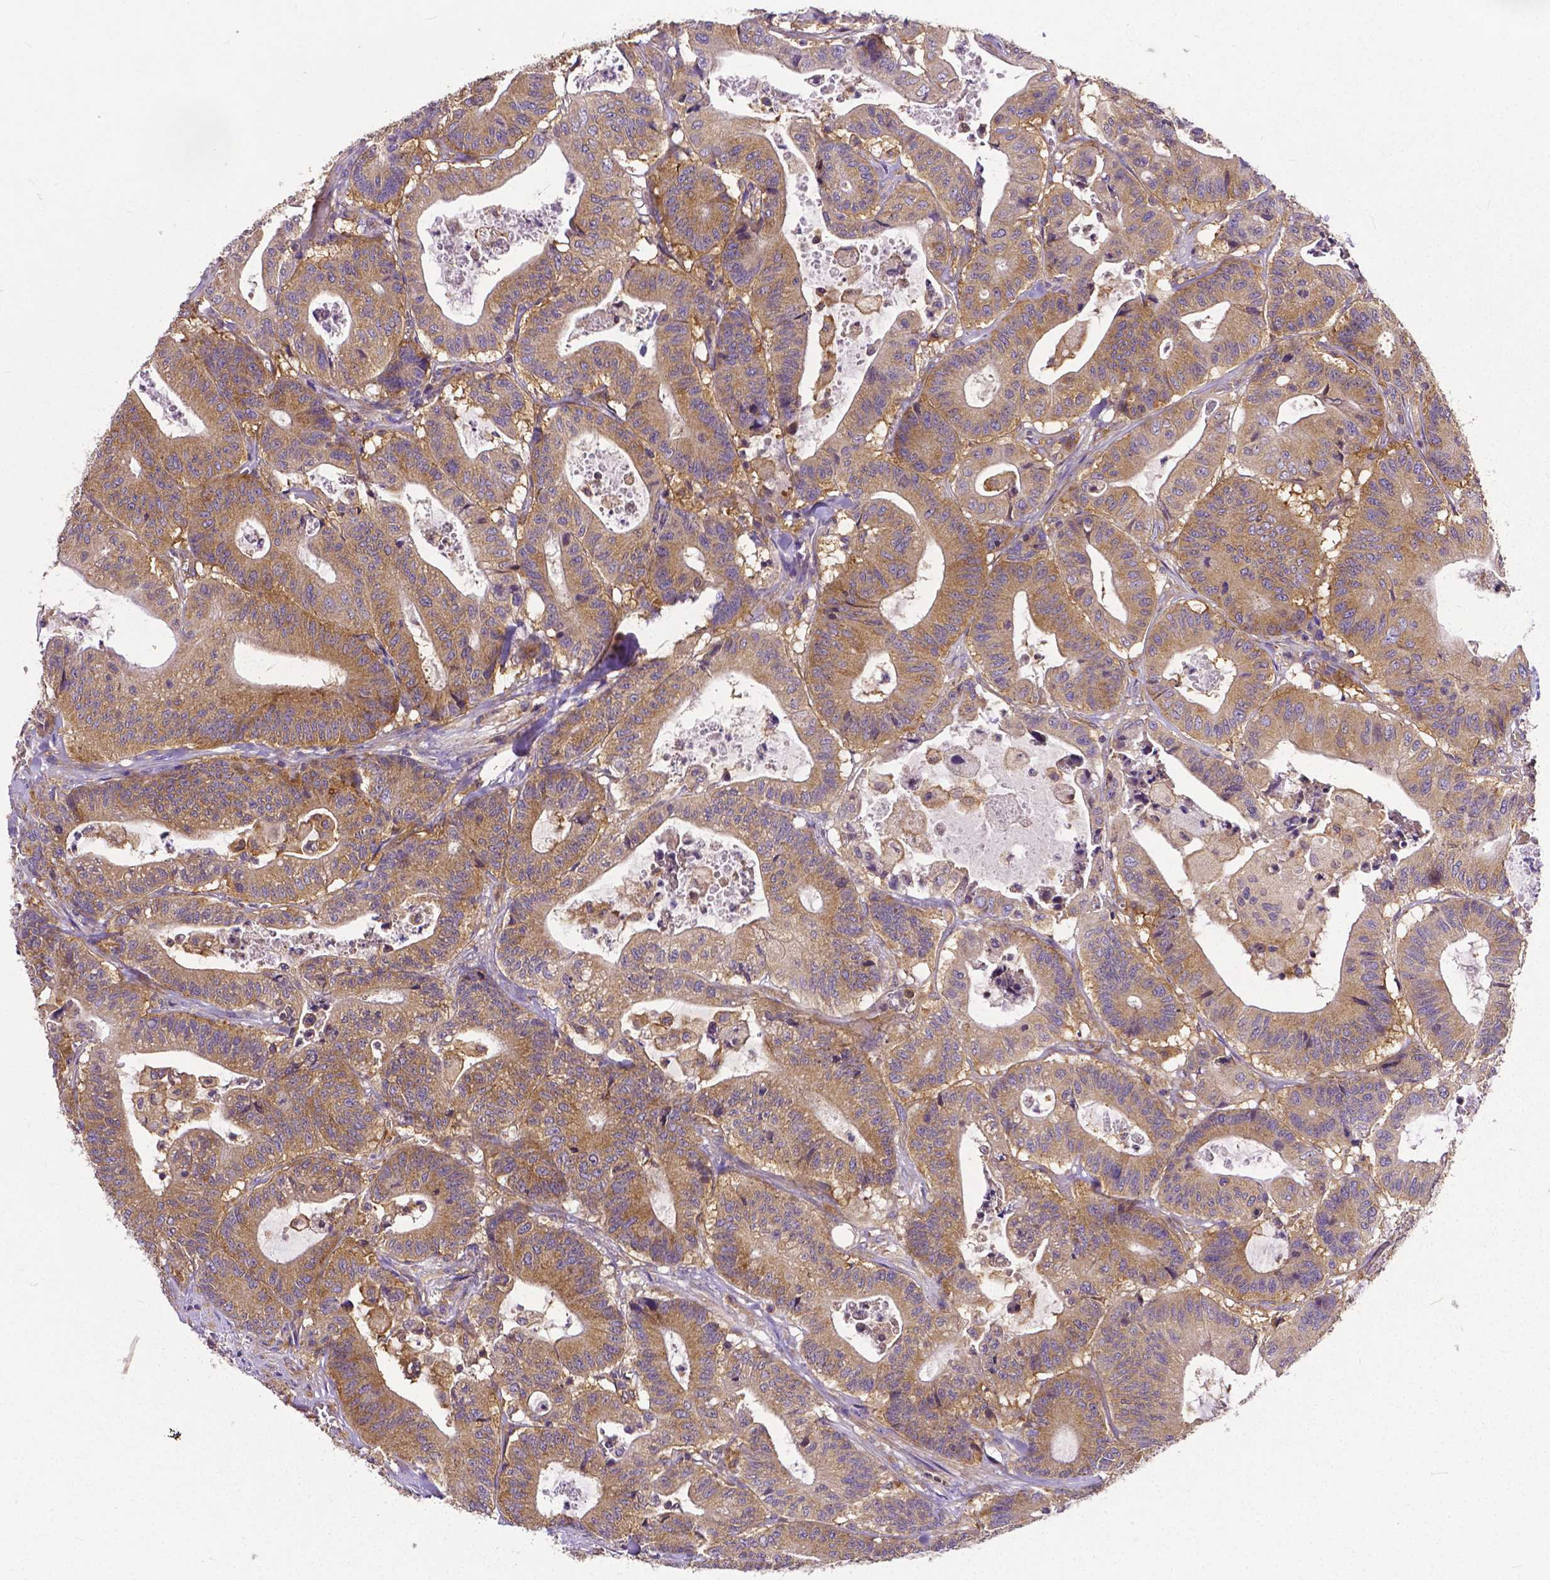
{"staining": {"intensity": "moderate", "quantity": ">75%", "location": "cytoplasmic/membranous"}, "tissue": "colorectal cancer", "cell_type": "Tumor cells", "image_type": "cancer", "snomed": [{"axis": "morphology", "description": "Adenocarcinoma, NOS"}, {"axis": "topography", "description": "Colon"}], "caption": "Immunohistochemistry of adenocarcinoma (colorectal) reveals medium levels of moderate cytoplasmic/membranous staining in about >75% of tumor cells.", "gene": "DICER1", "patient": {"sex": "female", "age": 84}}